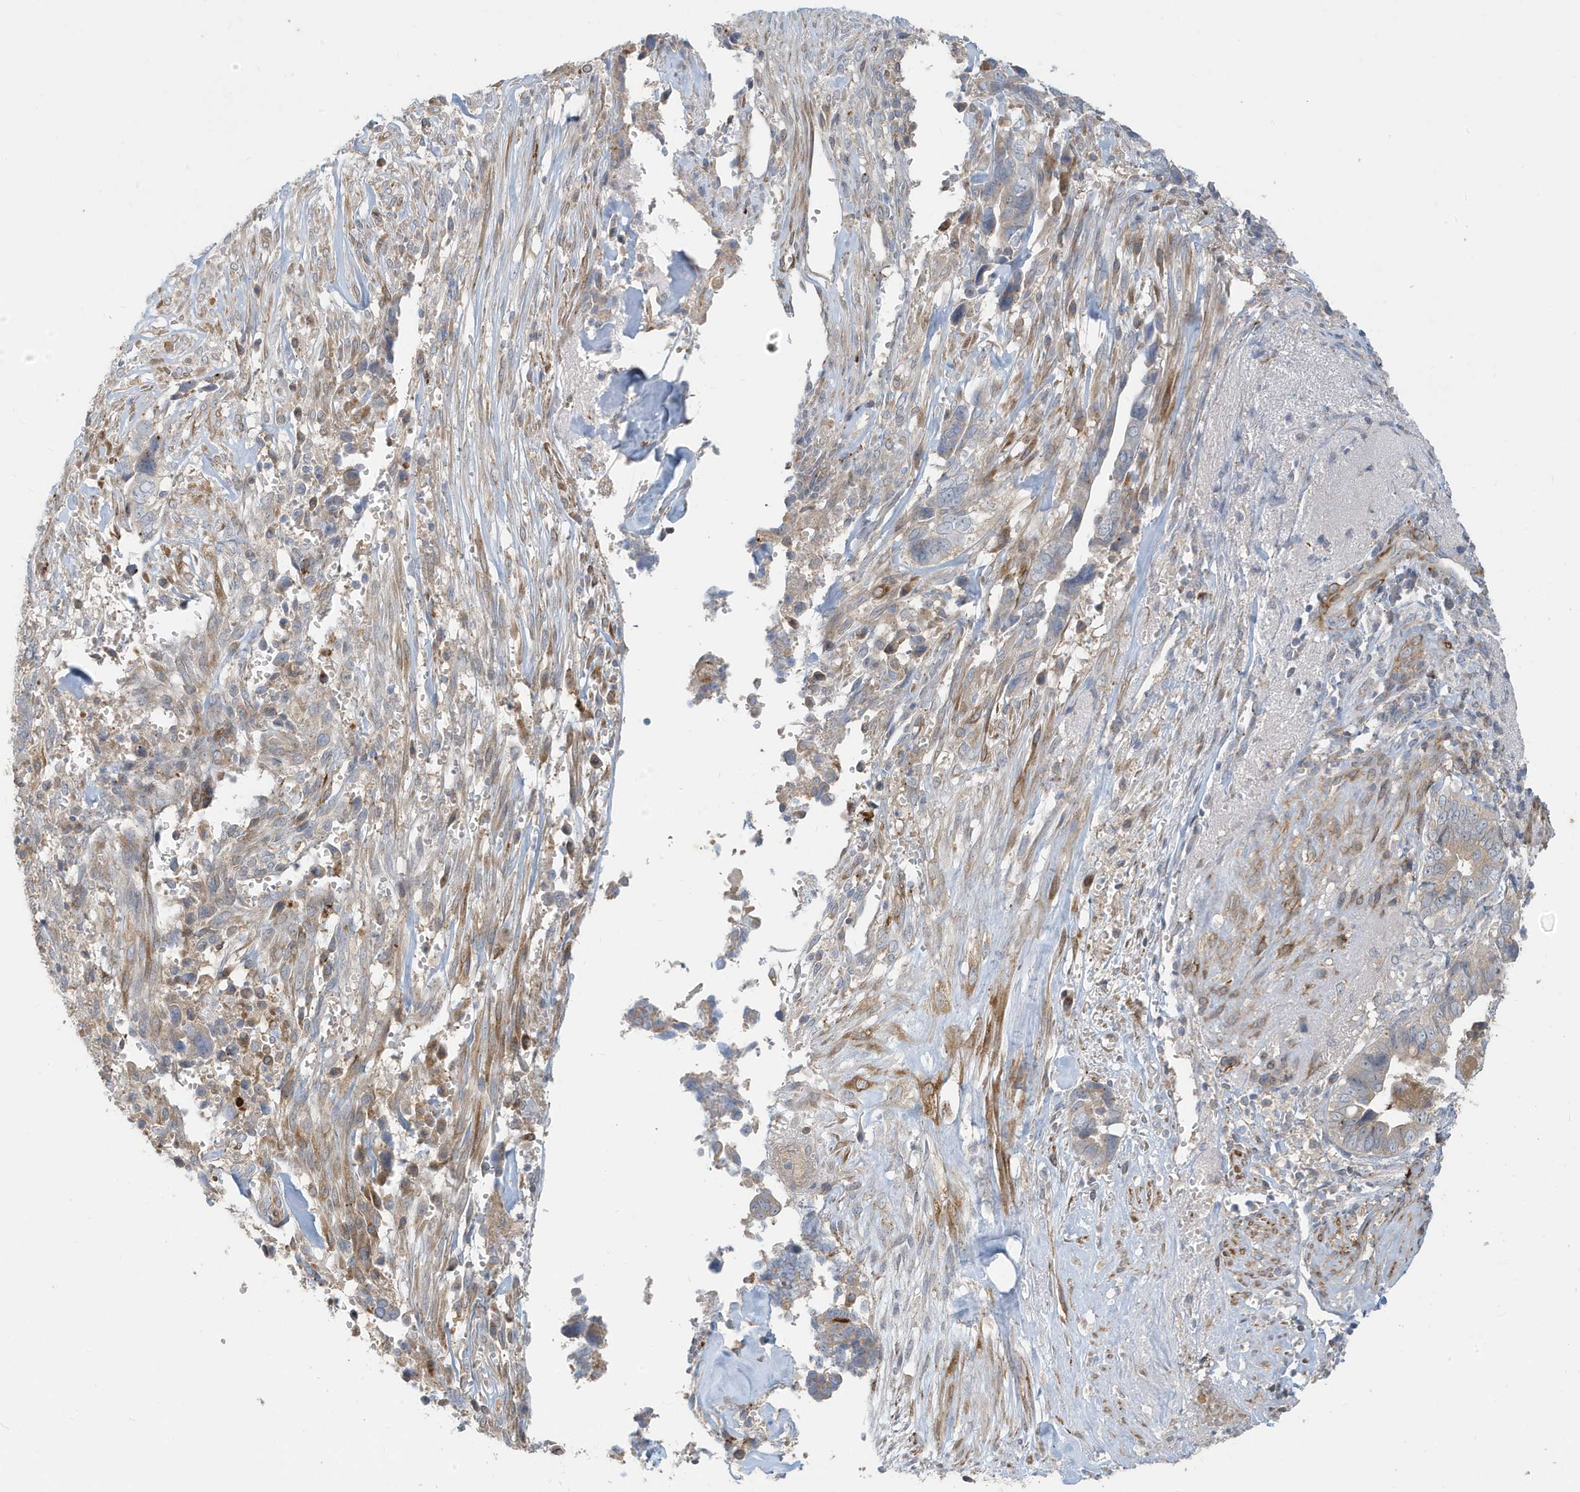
{"staining": {"intensity": "weak", "quantity": "<25%", "location": "cytoplasmic/membranous"}, "tissue": "liver cancer", "cell_type": "Tumor cells", "image_type": "cancer", "snomed": [{"axis": "morphology", "description": "Cholangiocarcinoma"}, {"axis": "topography", "description": "Liver"}], "caption": "IHC of human cholangiocarcinoma (liver) displays no staining in tumor cells. Nuclei are stained in blue.", "gene": "MCOLN1", "patient": {"sex": "female", "age": 79}}